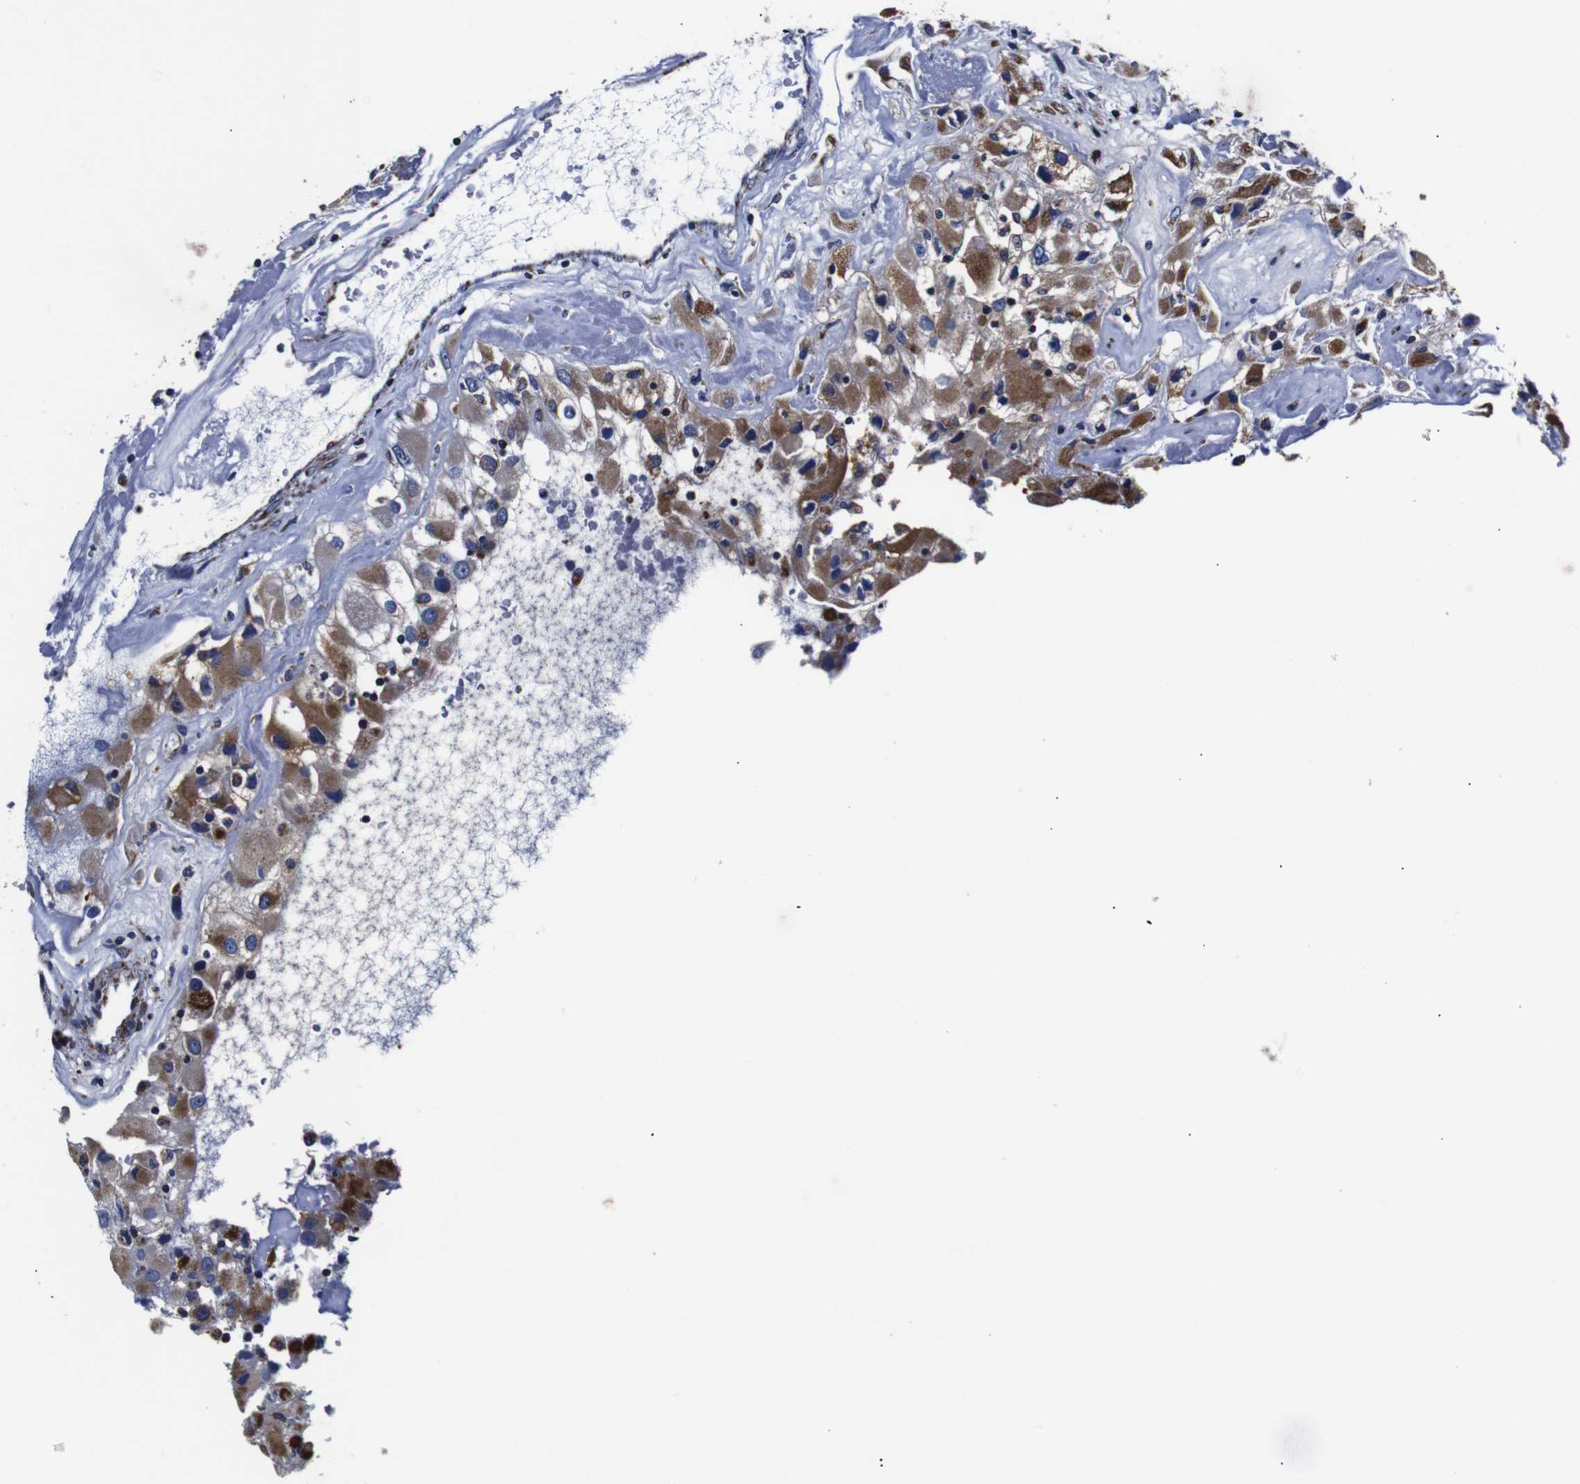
{"staining": {"intensity": "moderate", "quantity": ">75%", "location": "cytoplasmic/membranous"}, "tissue": "renal cancer", "cell_type": "Tumor cells", "image_type": "cancer", "snomed": [{"axis": "morphology", "description": "Adenocarcinoma, NOS"}, {"axis": "topography", "description": "Kidney"}], "caption": "Renal cancer stained for a protein (brown) exhibits moderate cytoplasmic/membranous positive staining in about >75% of tumor cells.", "gene": "FKBP9", "patient": {"sex": "female", "age": 52}}